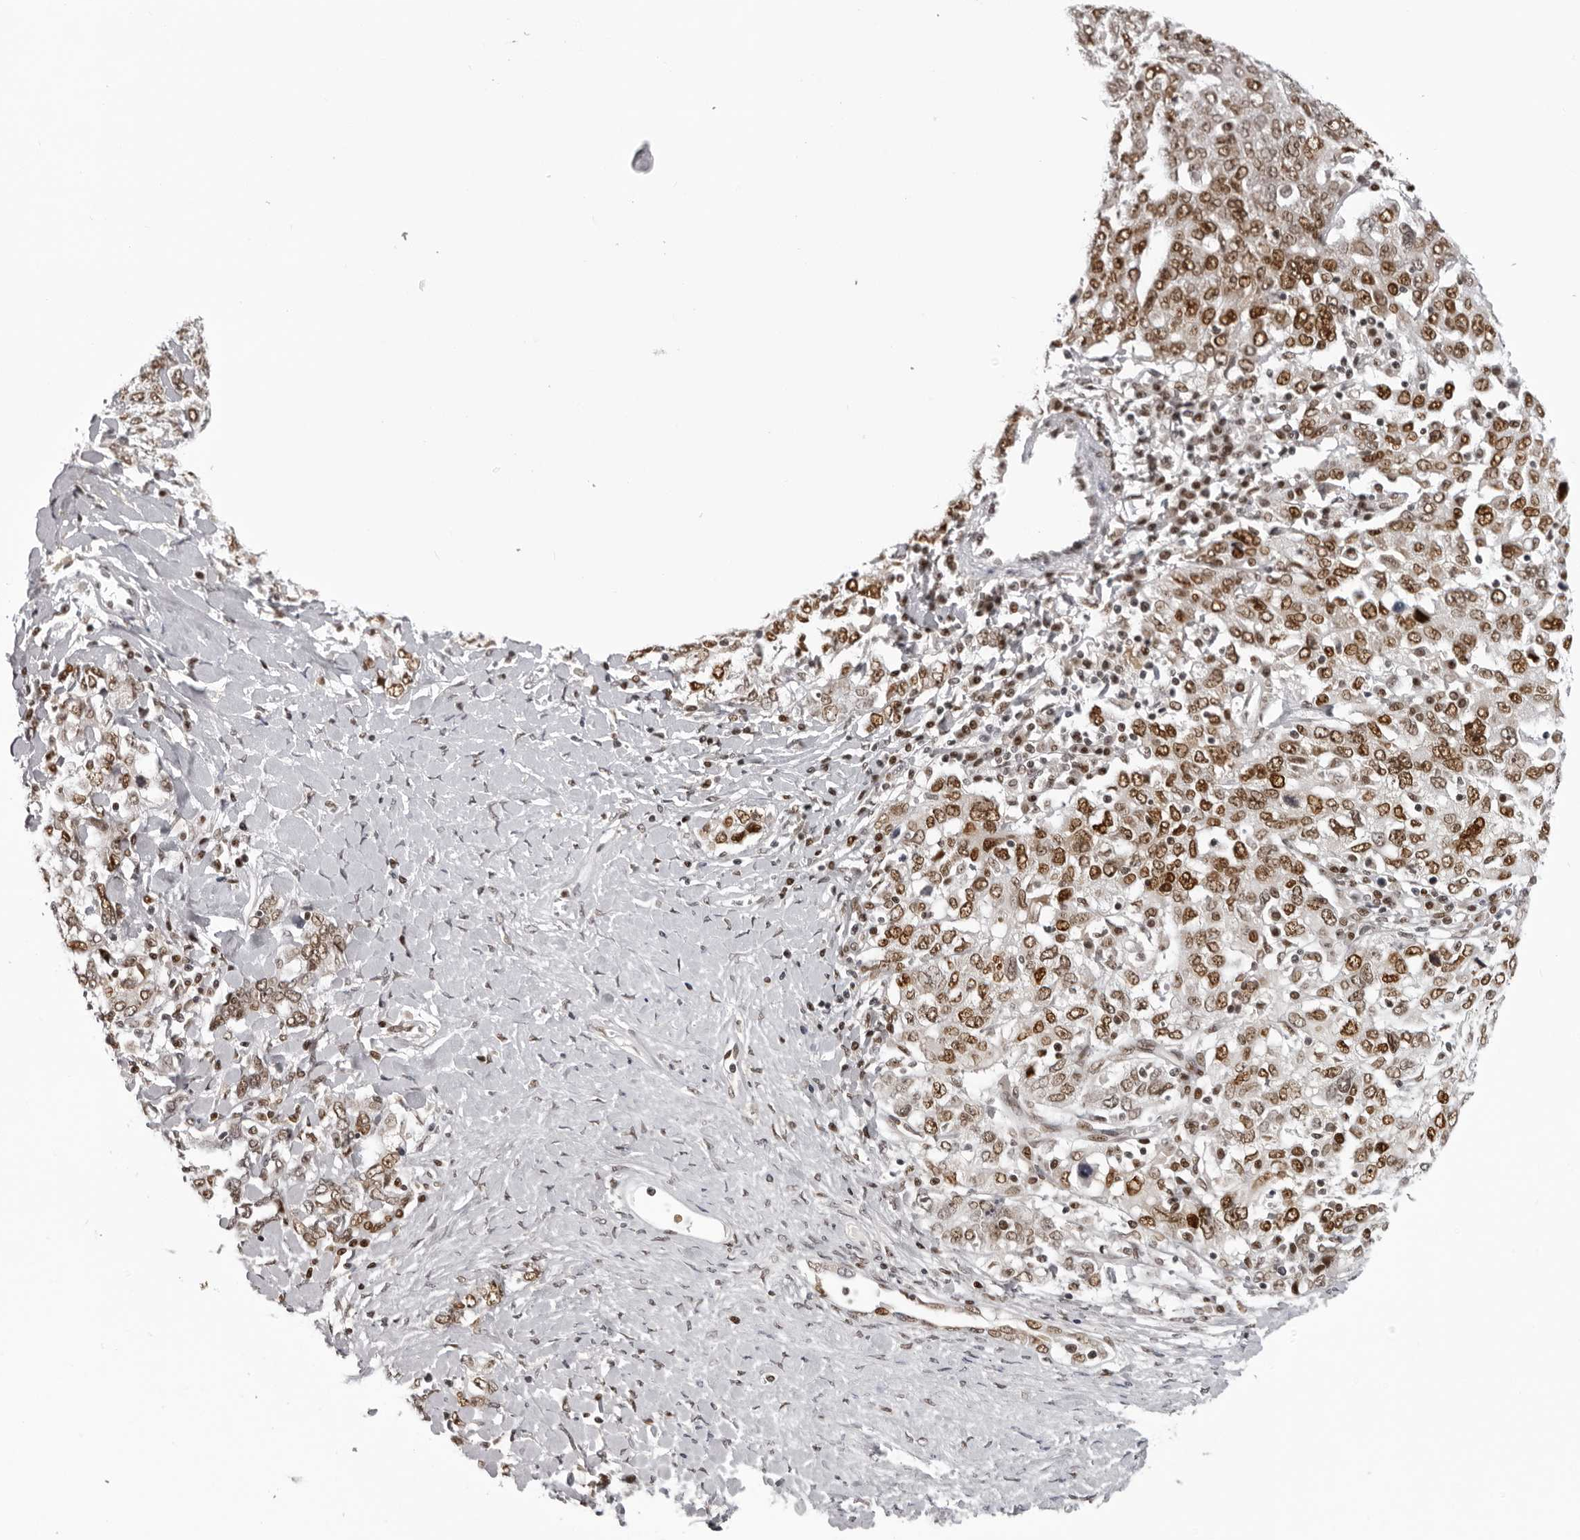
{"staining": {"intensity": "moderate", "quantity": ">75%", "location": "nuclear"}, "tissue": "ovarian cancer", "cell_type": "Tumor cells", "image_type": "cancer", "snomed": [{"axis": "morphology", "description": "Carcinoma, endometroid"}, {"axis": "topography", "description": "Ovary"}], "caption": "Human ovarian cancer (endometroid carcinoma) stained with a brown dye displays moderate nuclear positive staining in about >75% of tumor cells.", "gene": "HEXIM2", "patient": {"sex": "female", "age": 62}}